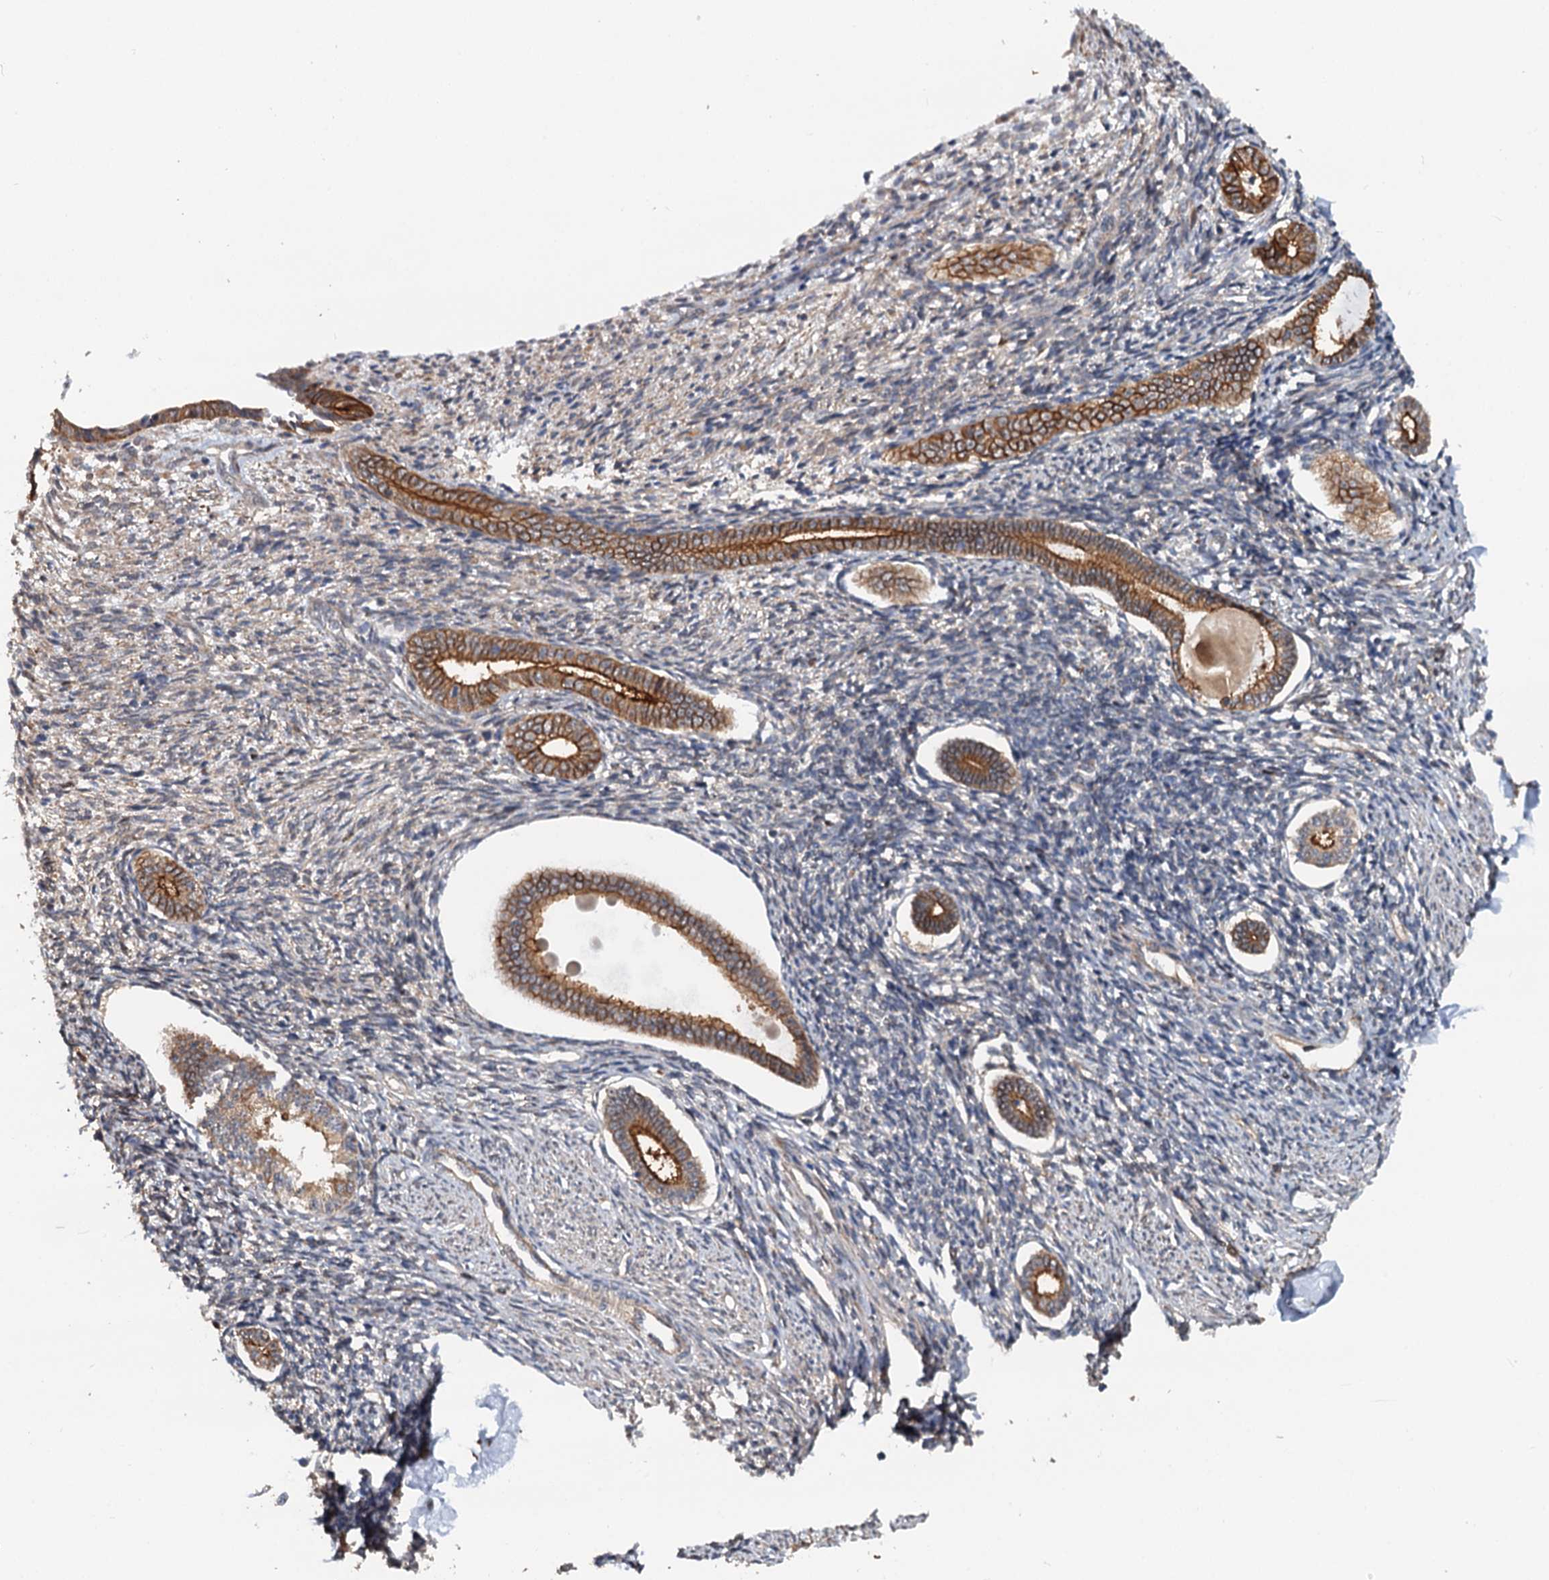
{"staining": {"intensity": "moderate", "quantity": "<25%", "location": "cytoplasmic/membranous"}, "tissue": "endometrium", "cell_type": "Cells in endometrial stroma", "image_type": "normal", "snomed": [{"axis": "morphology", "description": "Normal tissue, NOS"}, {"axis": "topography", "description": "Endometrium"}], "caption": "Cells in endometrial stroma reveal moderate cytoplasmic/membranous staining in approximately <25% of cells in unremarkable endometrium.", "gene": "LRRK2", "patient": {"sex": "female", "age": 56}}